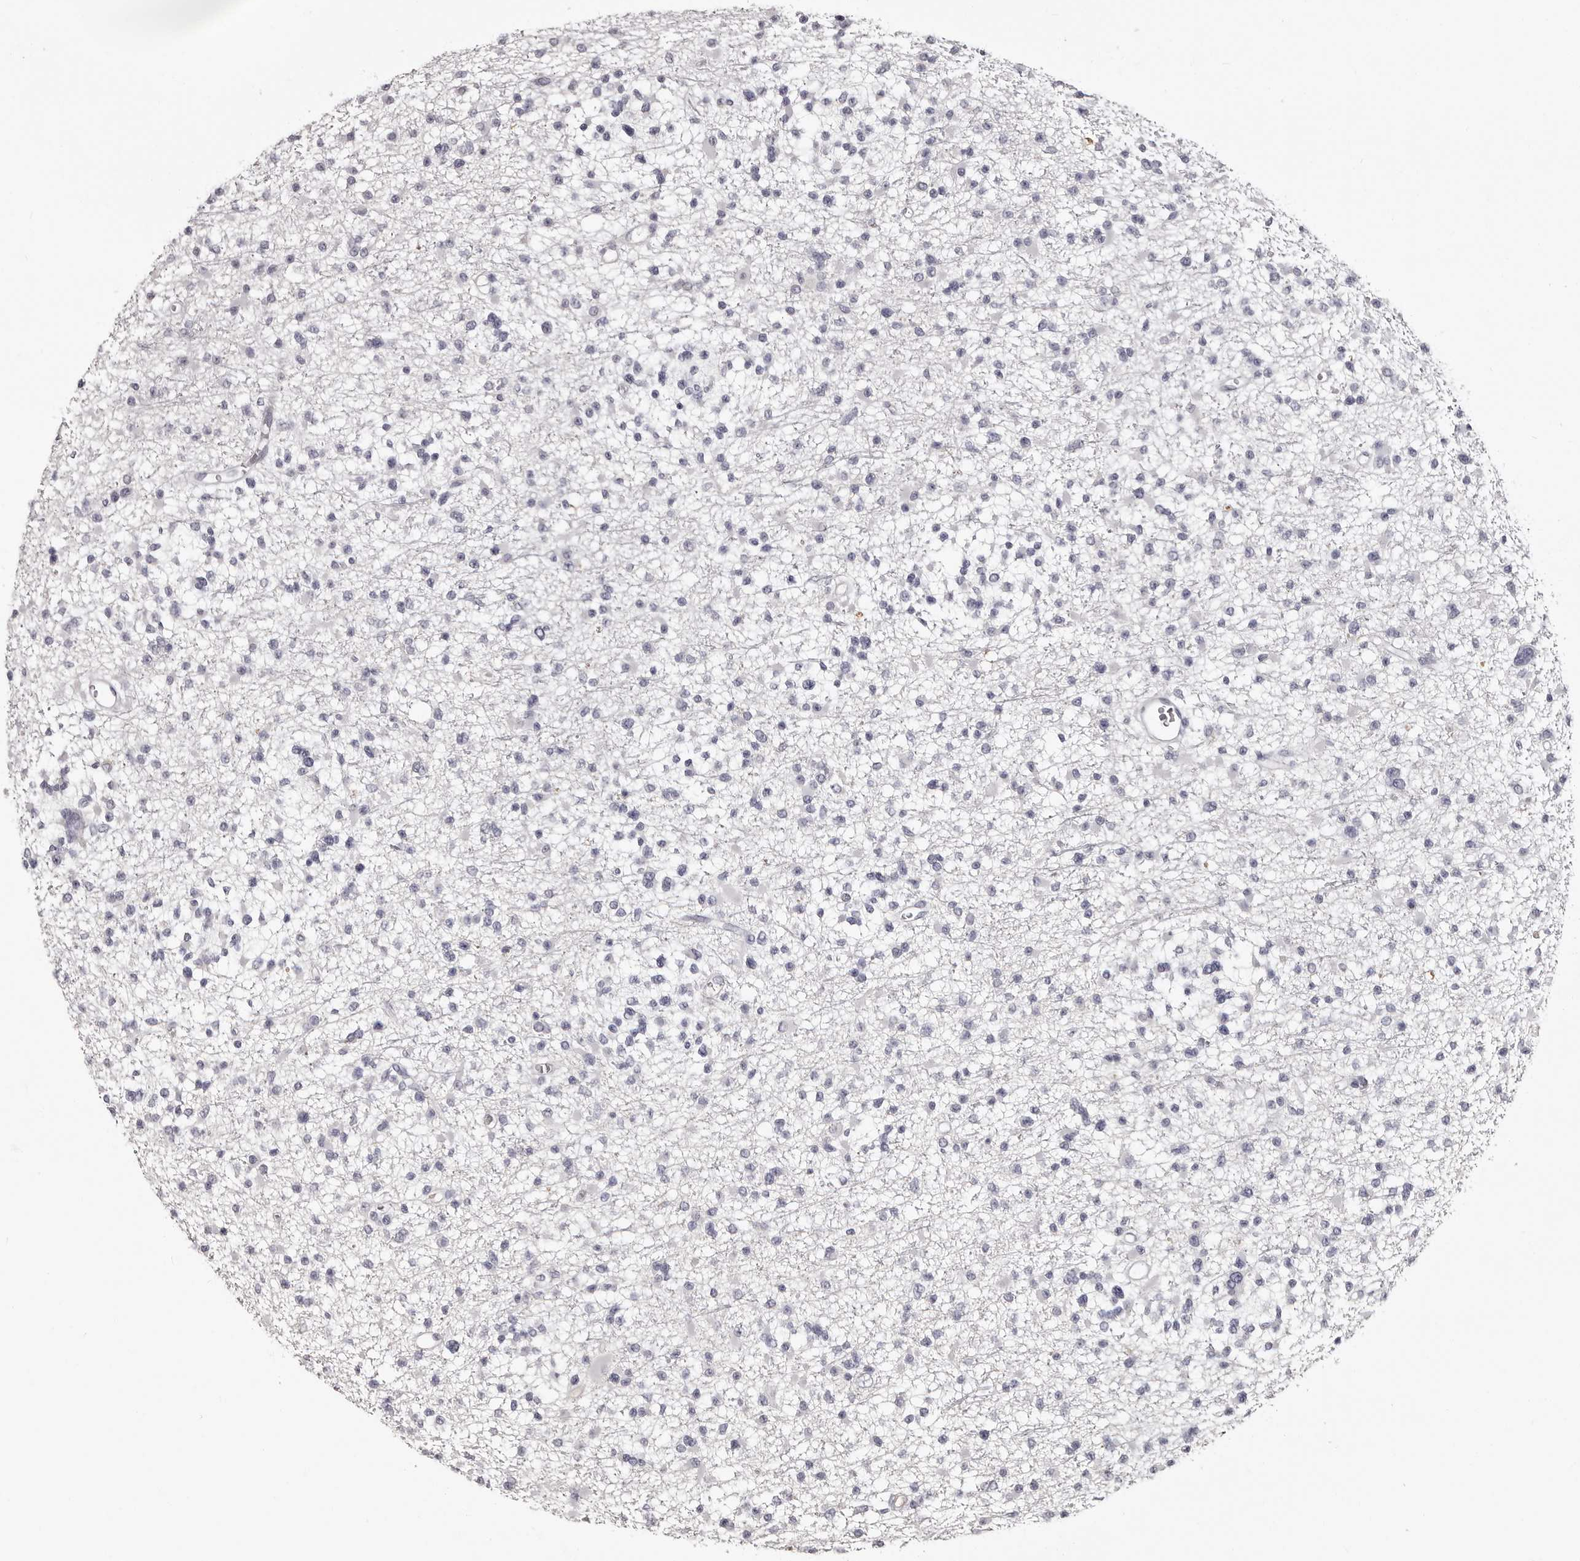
{"staining": {"intensity": "negative", "quantity": "none", "location": "none"}, "tissue": "glioma", "cell_type": "Tumor cells", "image_type": "cancer", "snomed": [{"axis": "morphology", "description": "Glioma, malignant, Low grade"}, {"axis": "topography", "description": "Brain"}], "caption": "Immunohistochemistry (IHC) photomicrograph of malignant glioma (low-grade) stained for a protein (brown), which demonstrates no staining in tumor cells.", "gene": "TBC1D22B", "patient": {"sex": "female", "age": 22}}